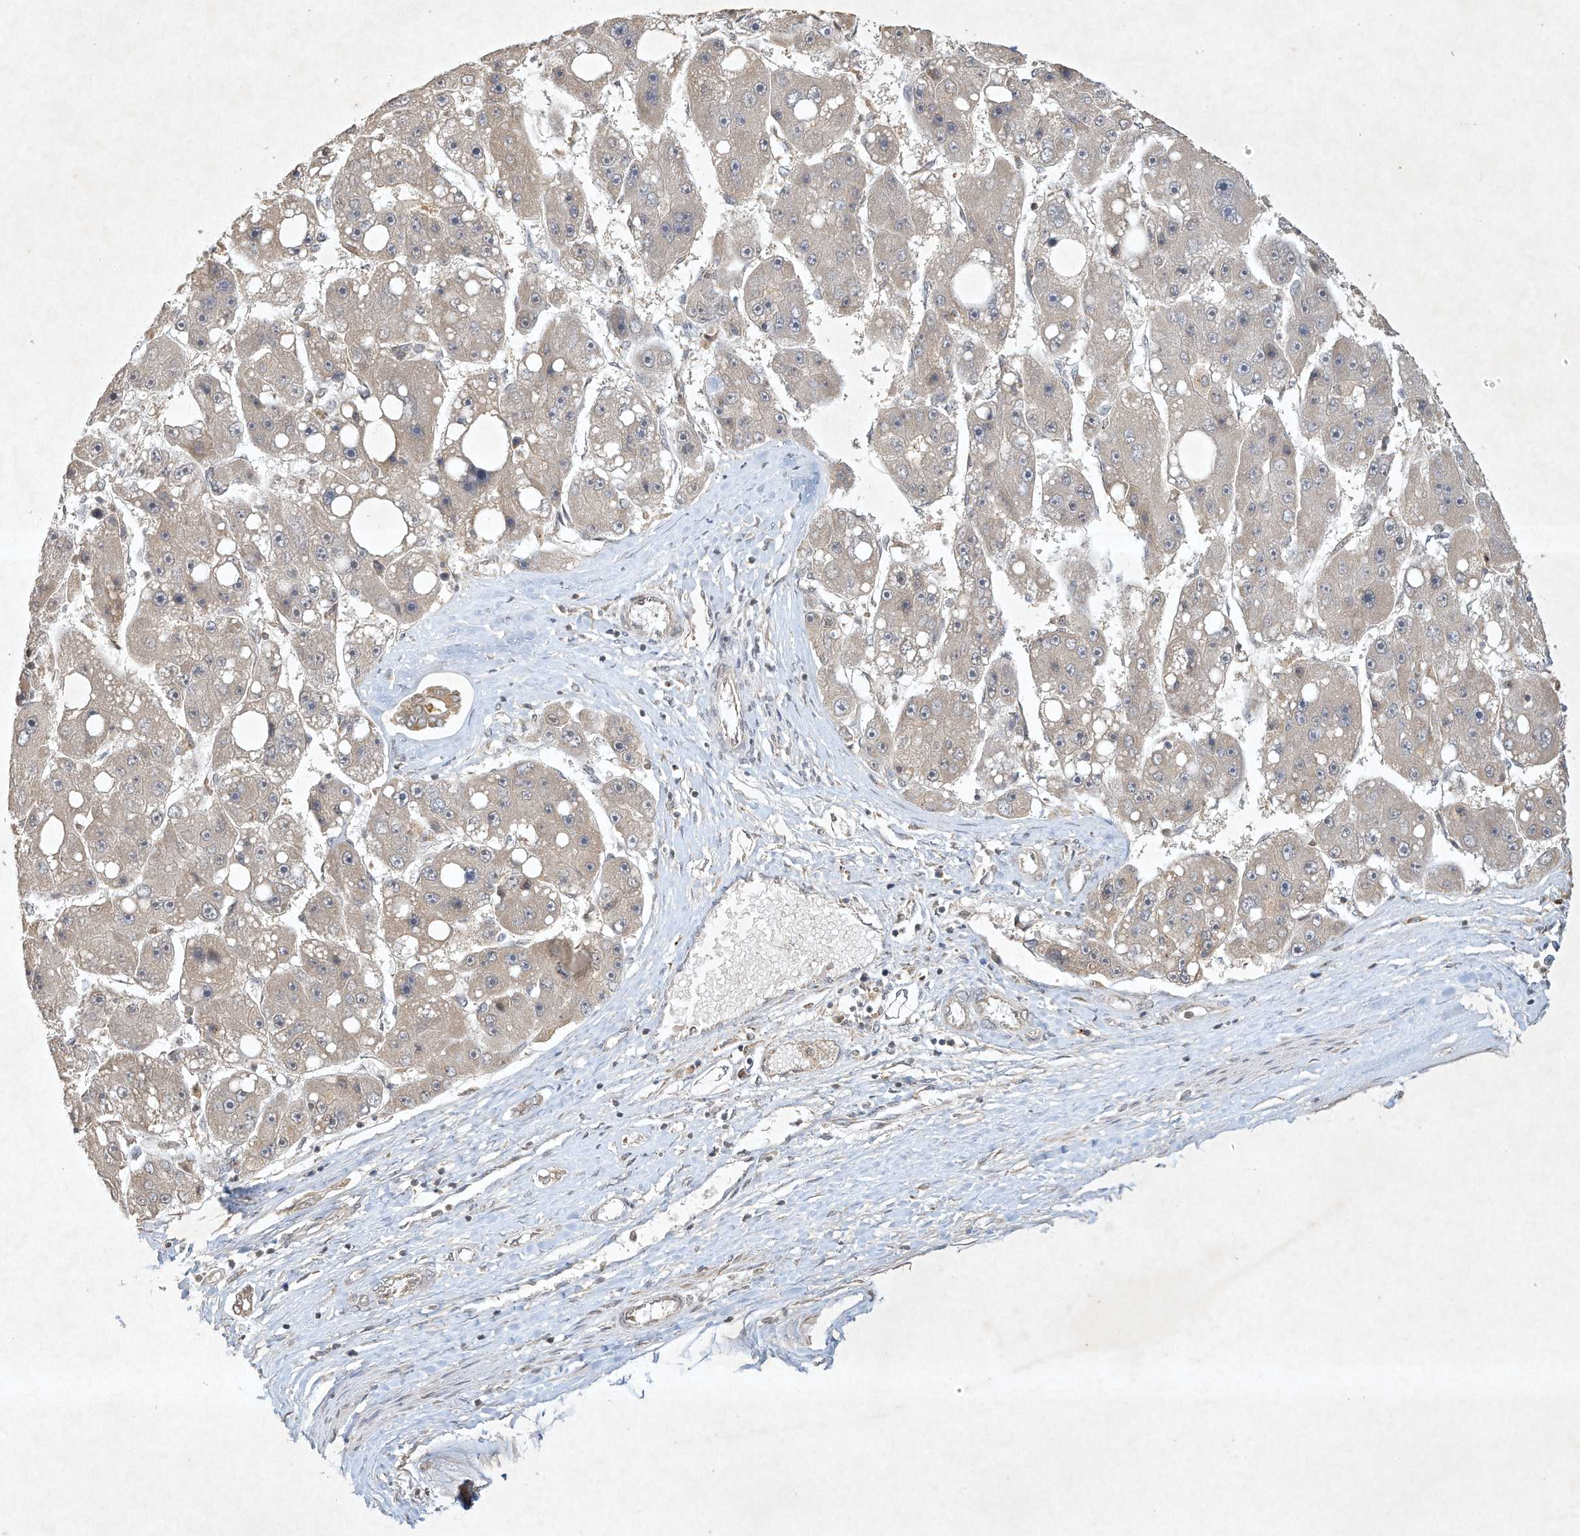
{"staining": {"intensity": "negative", "quantity": "none", "location": "none"}, "tissue": "liver cancer", "cell_type": "Tumor cells", "image_type": "cancer", "snomed": [{"axis": "morphology", "description": "Carcinoma, Hepatocellular, NOS"}, {"axis": "topography", "description": "Liver"}], "caption": "Tumor cells show no significant staining in liver cancer (hepatocellular carcinoma). (Stains: DAB immunohistochemistry with hematoxylin counter stain, Microscopy: brightfield microscopy at high magnification).", "gene": "BTRC", "patient": {"sex": "female", "age": 61}}